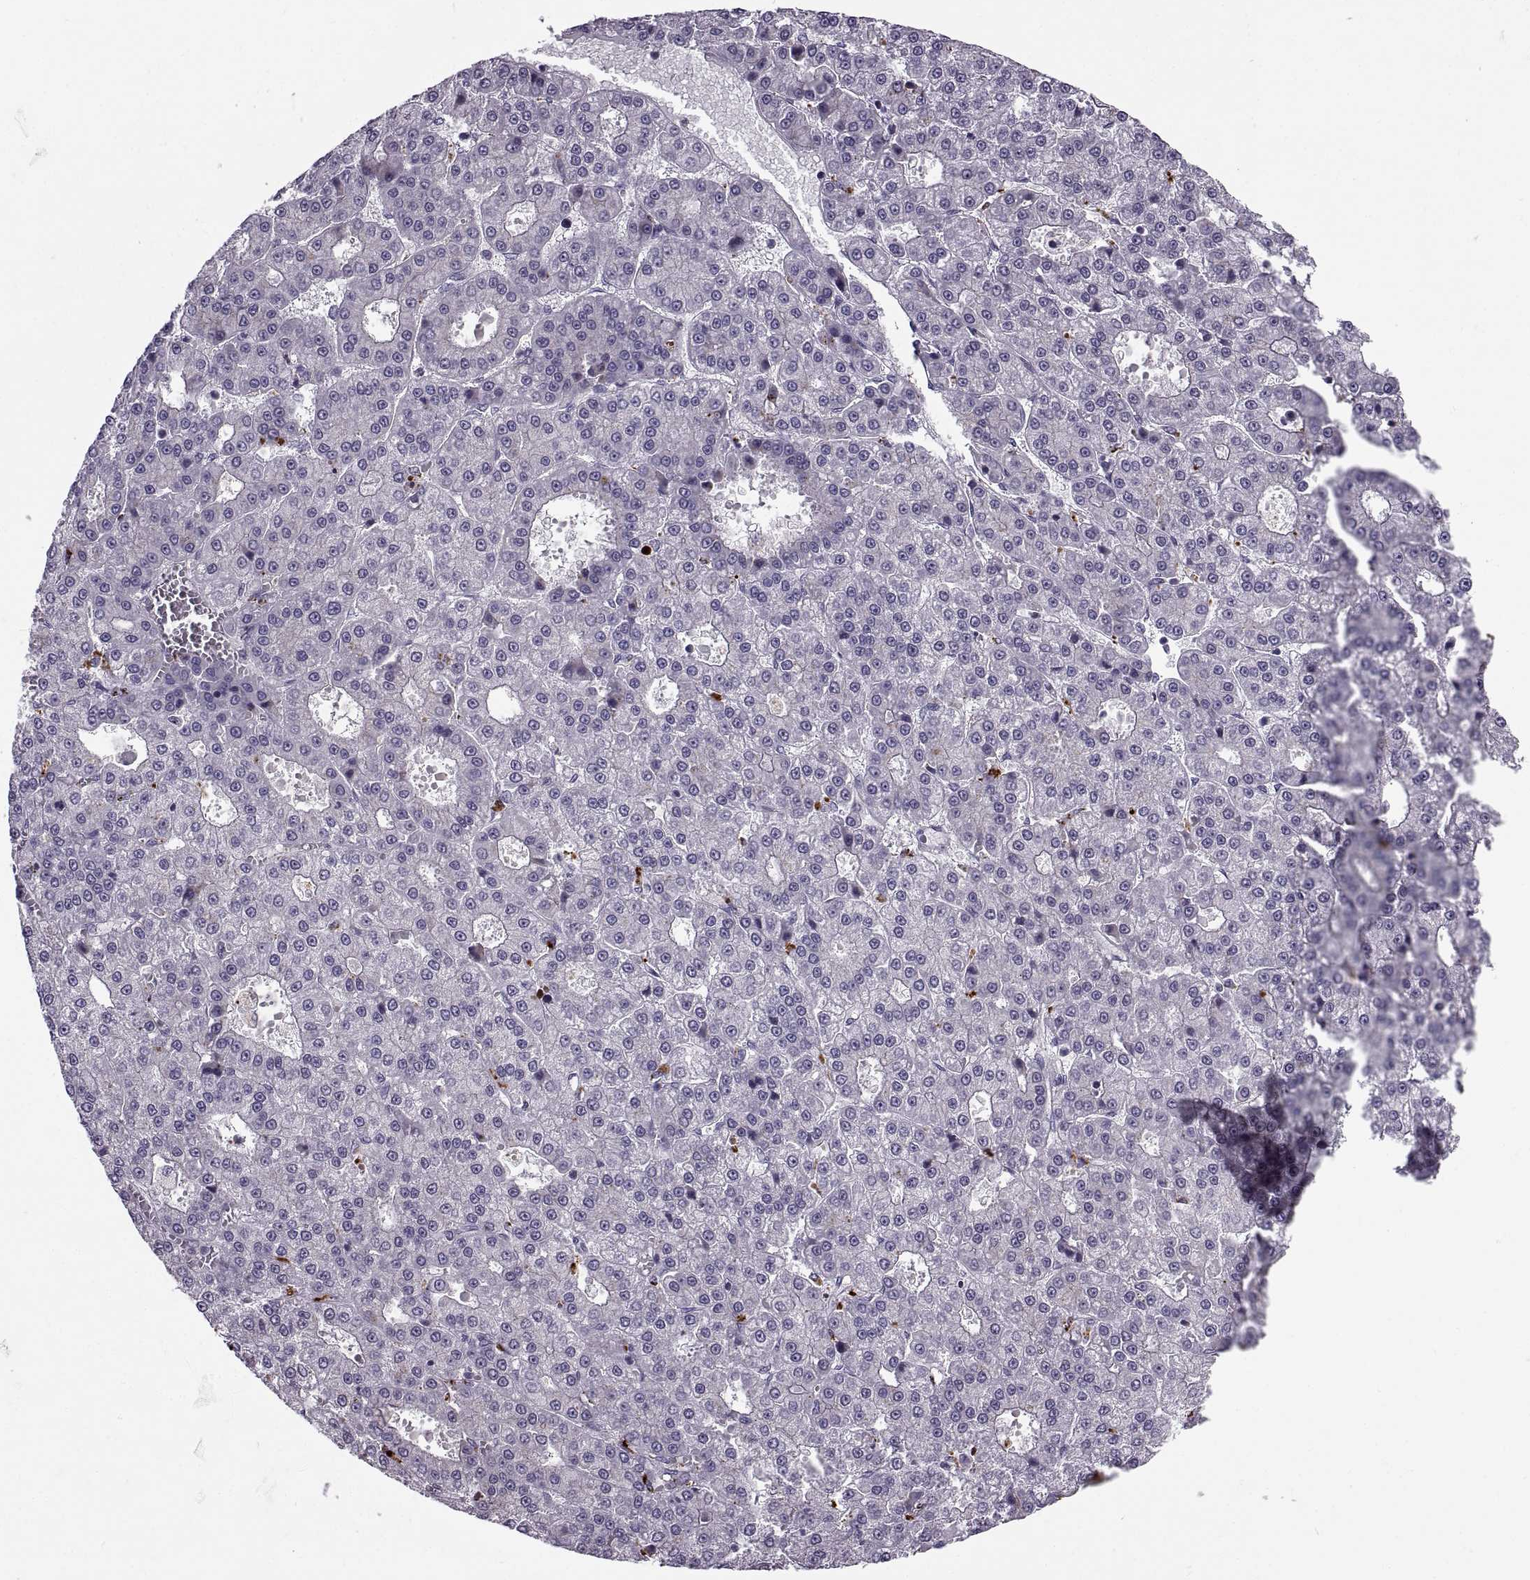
{"staining": {"intensity": "negative", "quantity": "none", "location": "none"}, "tissue": "liver cancer", "cell_type": "Tumor cells", "image_type": "cancer", "snomed": [{"axis": "morphology", "description": "Carcinoma, Hepatocellular, NOS"}, {"axis": "topography", "description": "Liver"}], "caption": "Tumor cells show no significant protein expression in liver hepatocellular carcinoma. Nuclei are stained in blue.", "gene": "CALCR", "patient": {"sex": "male", "age": 70}}